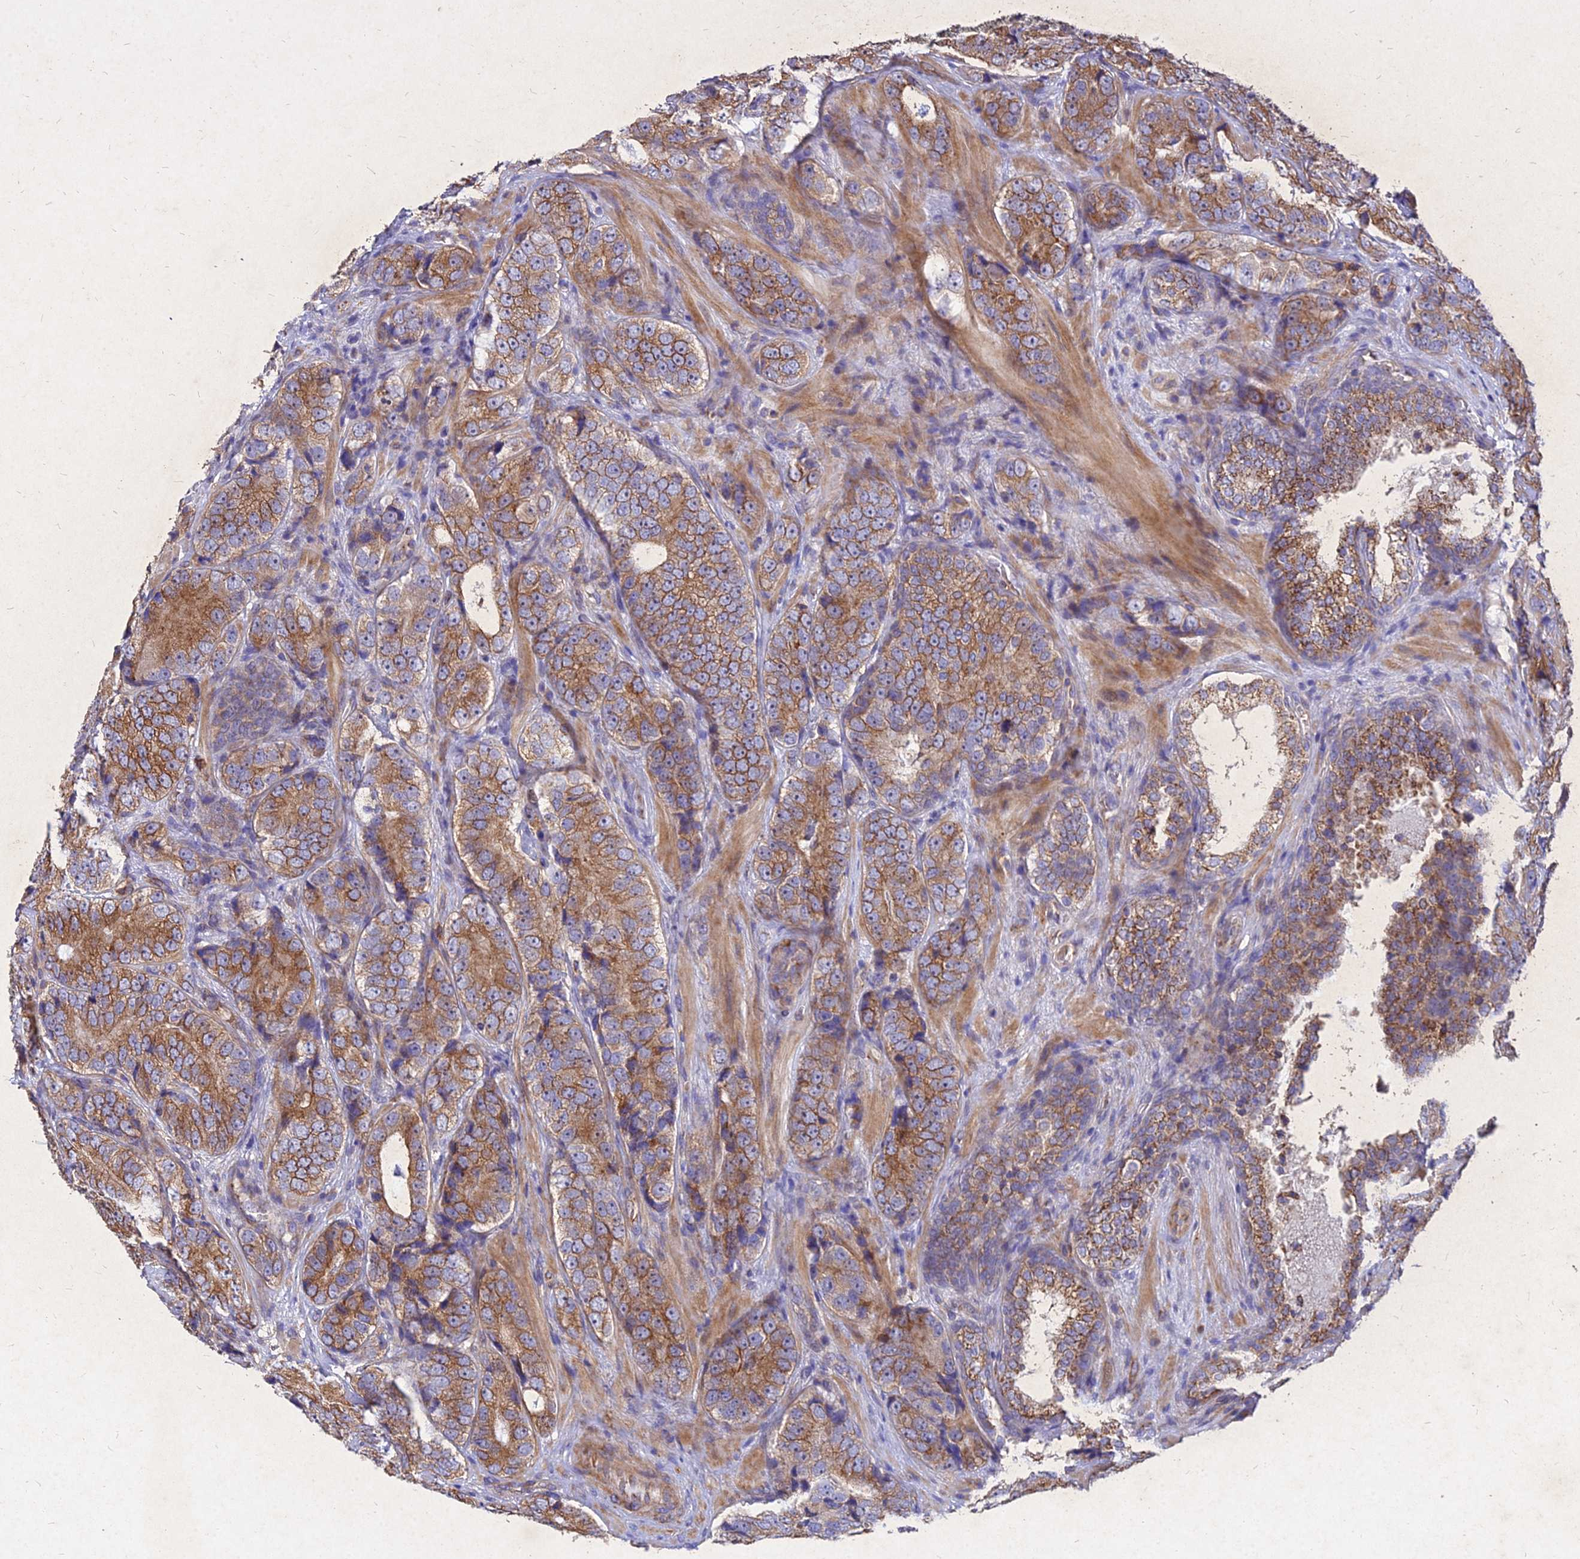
{"staining": {"intensity": "moderate", "quantity": ">75%", "location": "cytoplasmic/membranous"}, "tissue": "prostate cancer", "cell_type": "Tumor cells", "image_type": "cancer", "snomed": [{"axis": "morphology", "description": "Adenocarcinoma, High grade"}, {"axis": "topography", "description": "Prostate"}], "caption": "Immunohistochemistry staining of adenocarcinoma (high-grade) (prostate), which demonstrates medium levels of moderate cytoplasmic/membranous expression in about >75% of tumor cells indicating moderate cytoplasmic/membranous protein expression. The staining was performed using DAB (brown) for protein detection and nuclei were counterstained in hematoxylin (blue).", "gene": "SKA1", "patient": {"sex": "male", "age": 56}}